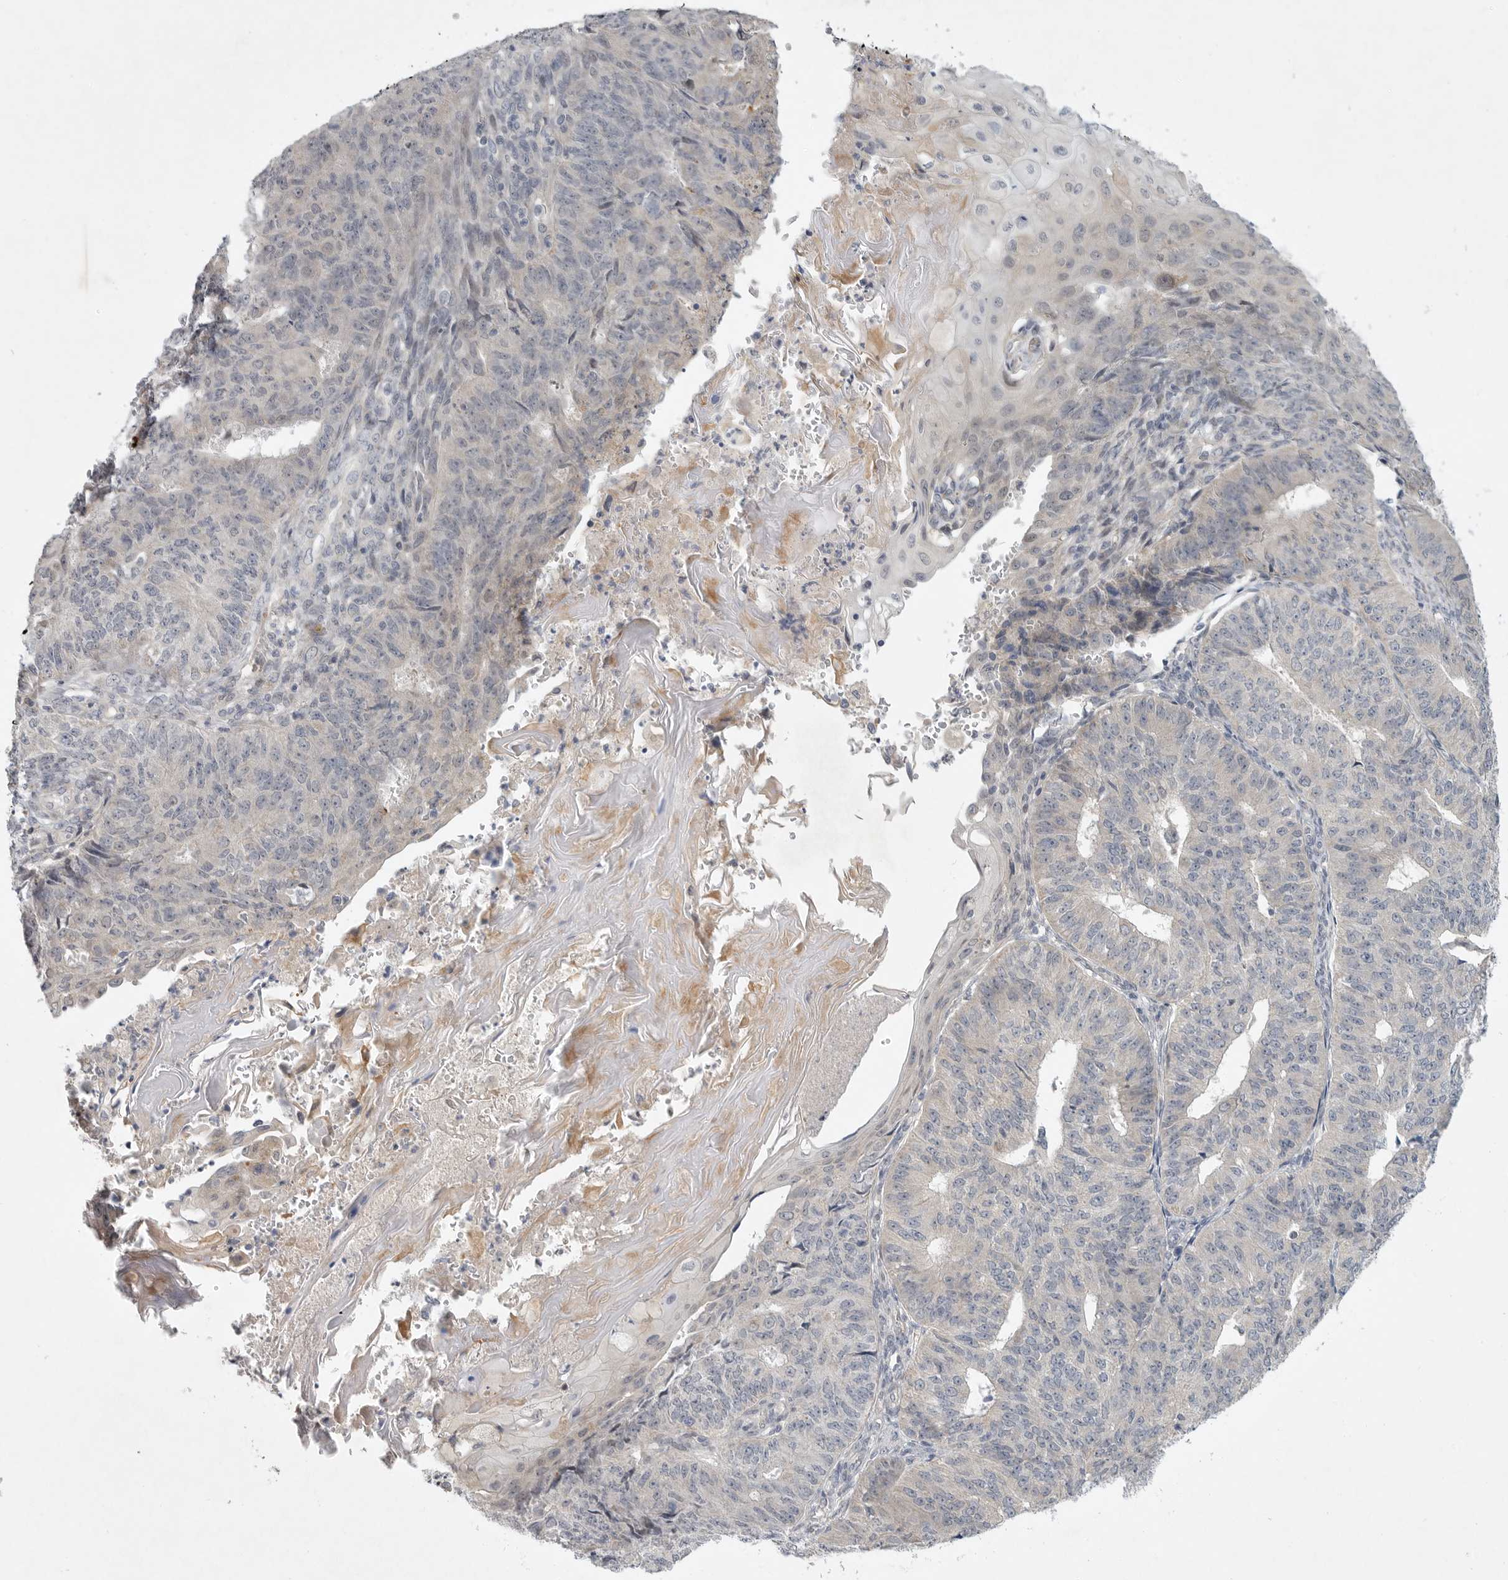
{"staining": {"intensity": "negative", "quantity": "none", "location": "none"}, "tissue": "endometrial cancer", "cell_type": "Tumor cells", "image_type": "cancer", "snomed": [{"axis": "morphology", "description": "Adenocarcinoma, NOS"}, {"axis": "topography", "description": "Endometrium"}], "caption": "This is an immunohistochemistry (IHC) photomicrograph of endometrial cancer. There is no positivity in tumor cells.", "gene": "FBXO43", "patient": {"sex": "female", "age": 32}}